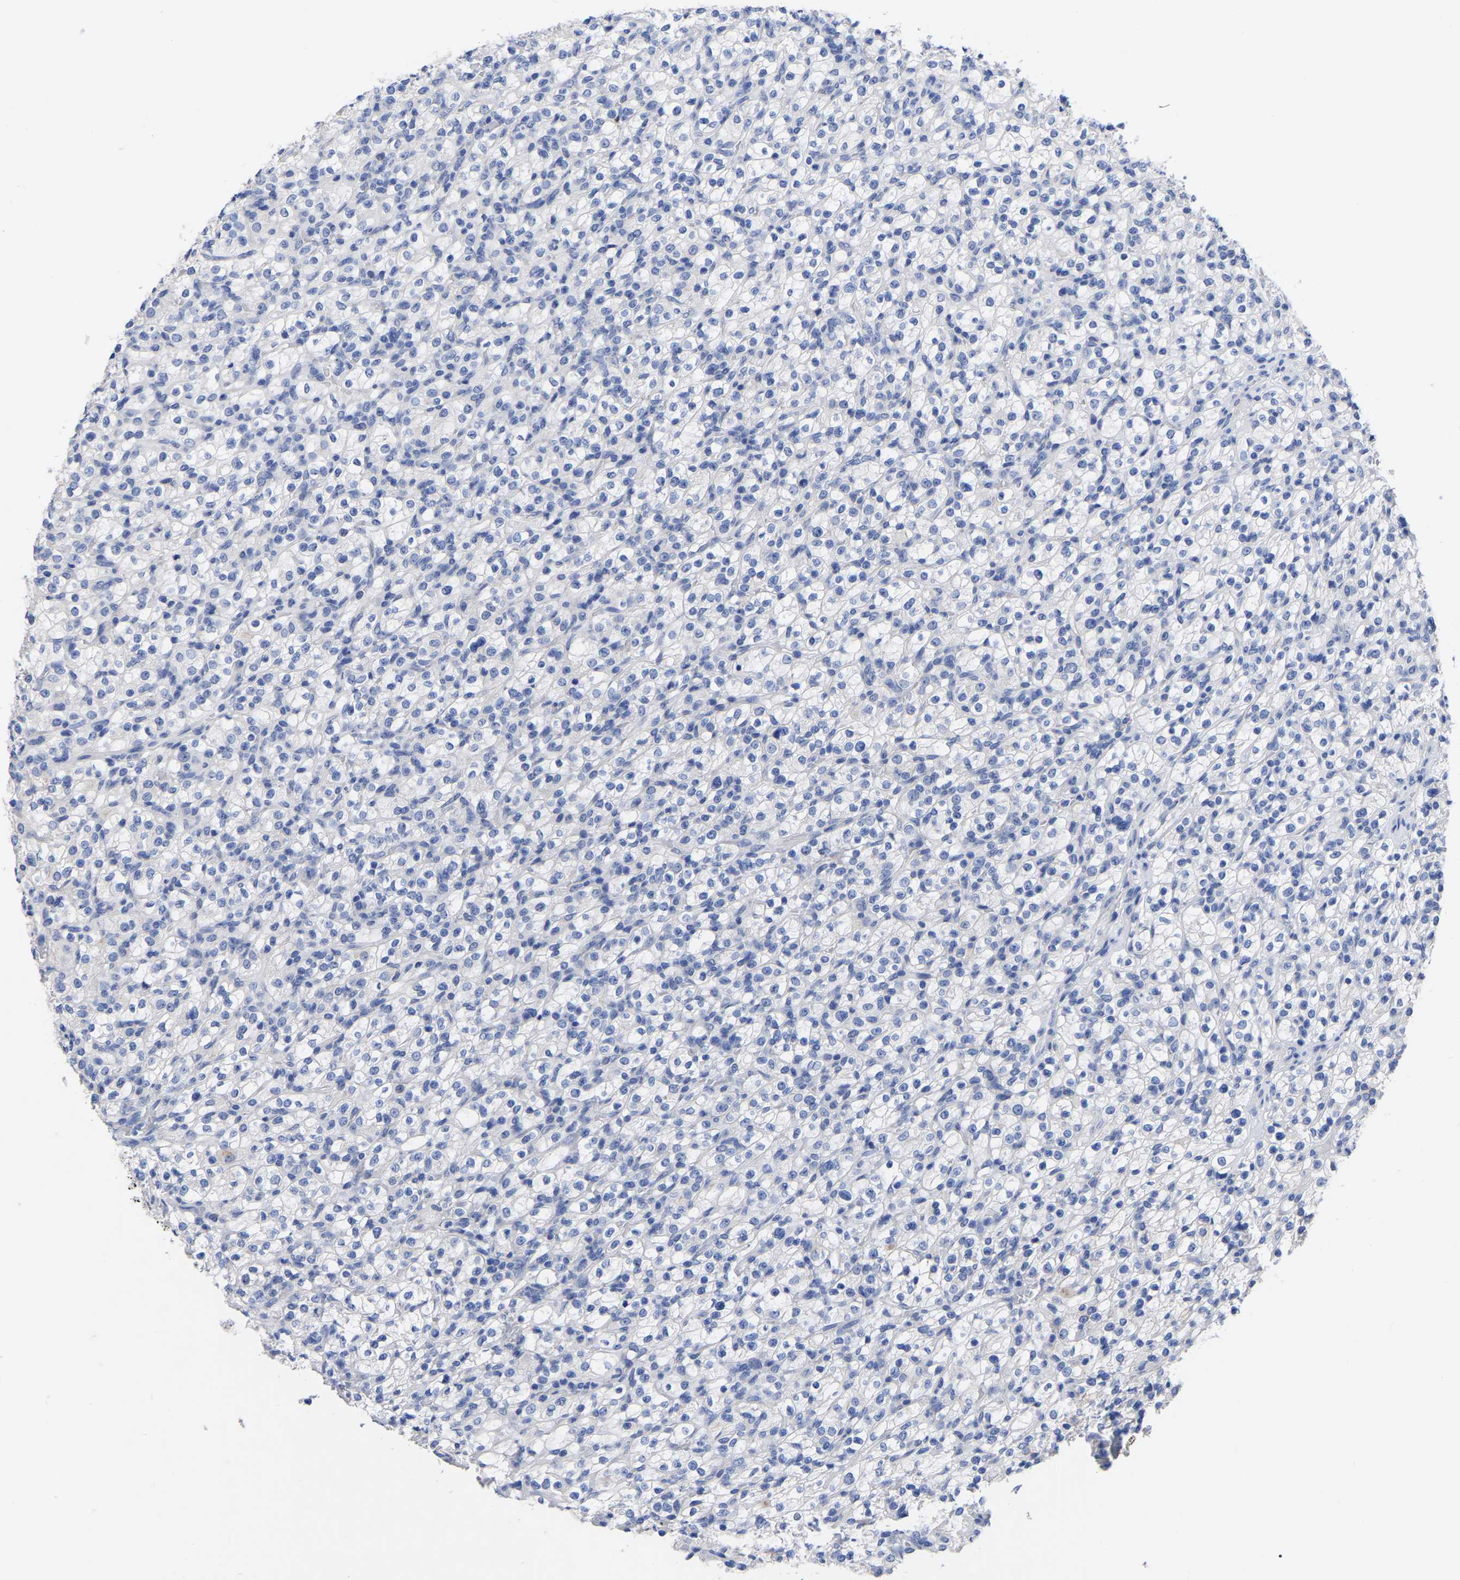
{"staining": {"intensity": "negative", "quantity": "none", "location": "none"}, "tissue": "renal cancer", "cell_type": "Tumor cells", "image_type": "cancer", "snomed": [{"axis": "morphology", "description": "Normal tissue, NOS"}, {"axis": "morphology", "description": "Adenocarcinoma, NOS"}, {"axis": "topography", "description": "Kidney"}], "caption": "Tumor cells show no significant expression in renal cancer (adenocarcinoma). The staining is performed using DAB brown chromogen with nuclei counter-stained in using hematoxylin.", "gene": "ANXA13", "patient": {"sex": "female", "age": 72}}